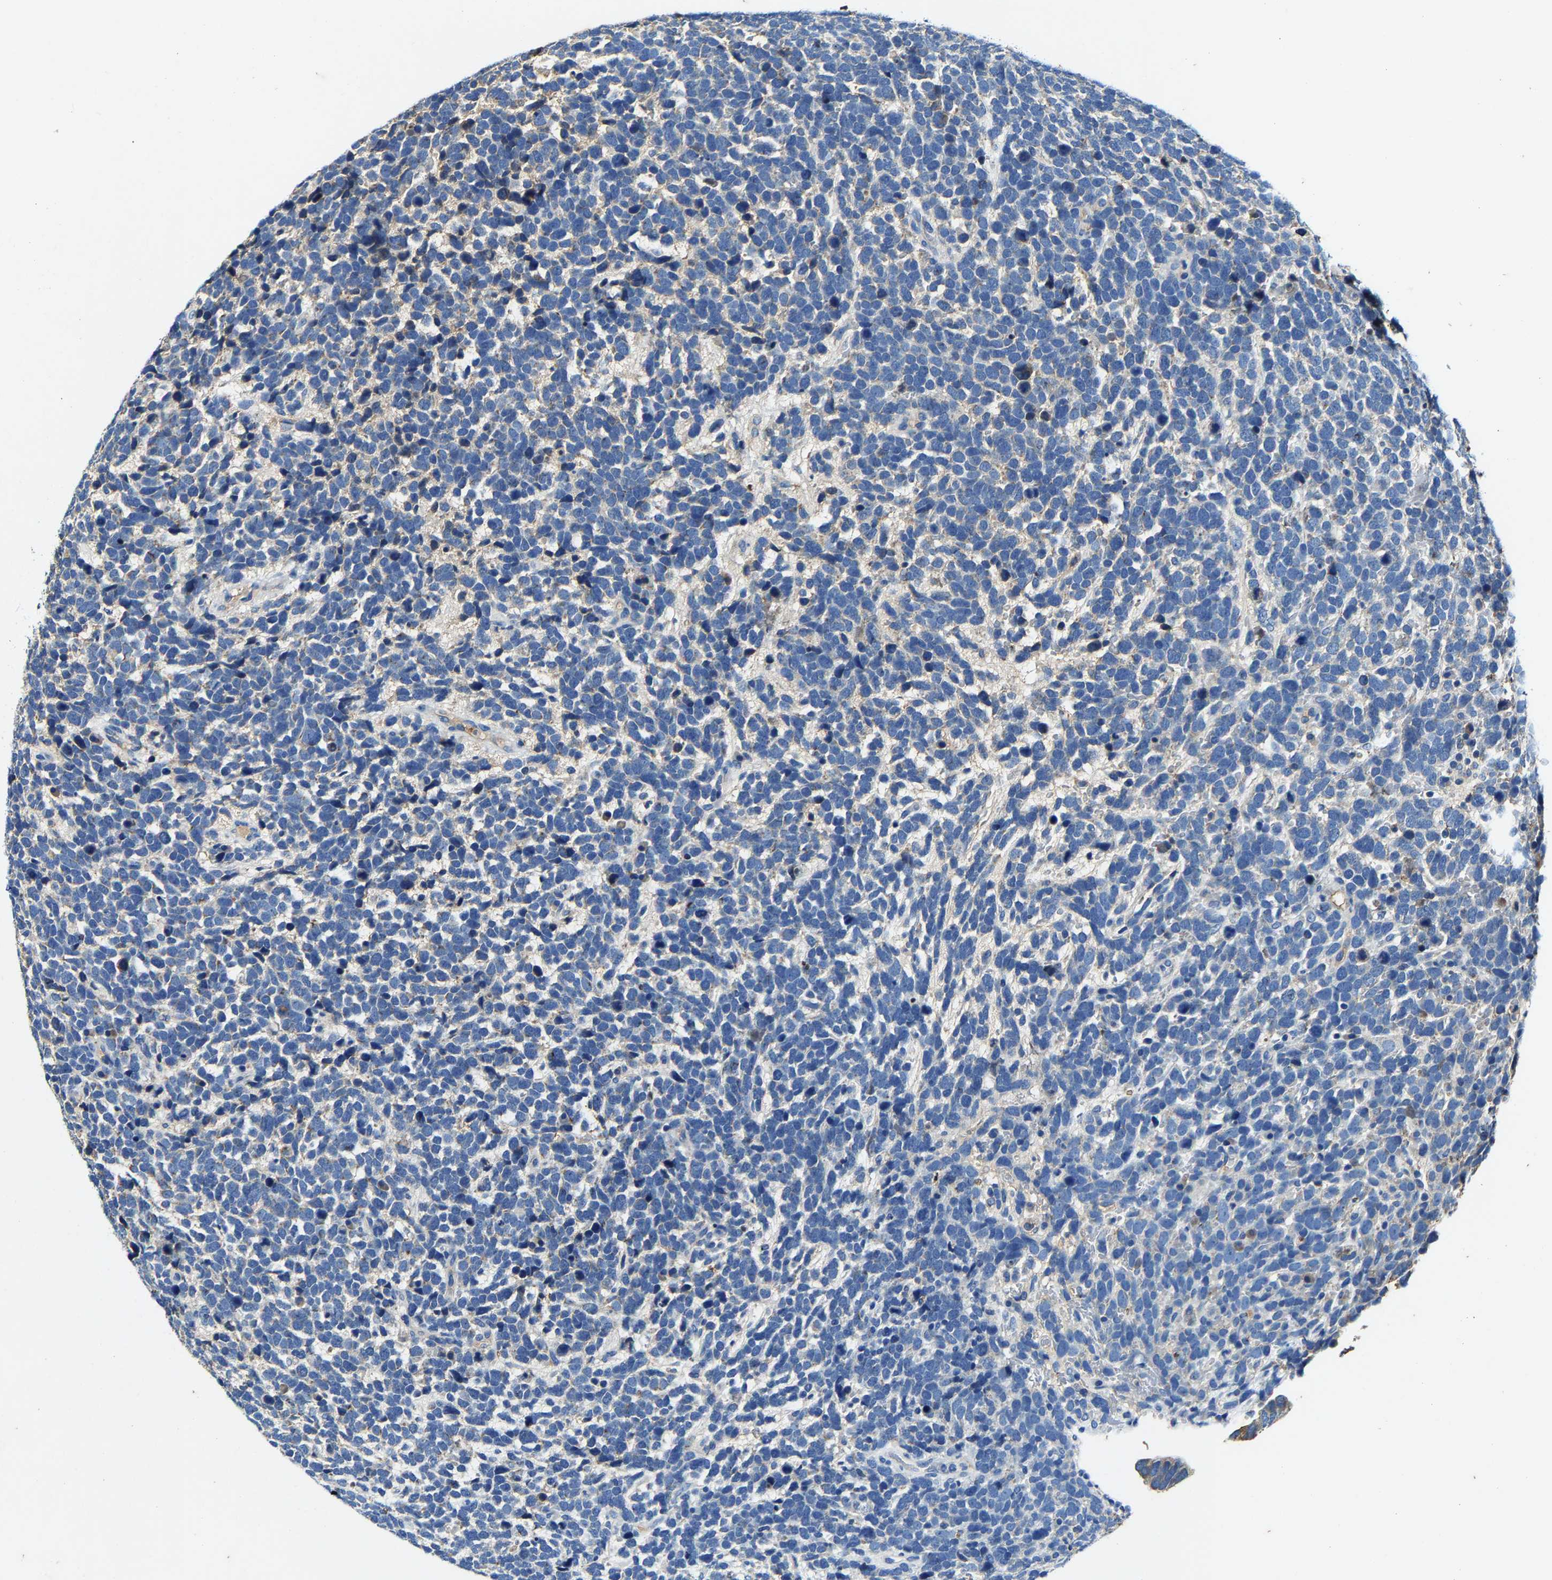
{"staining": {"intensity": "weak", "quantity": "<25%", "location": "cytoplasmic/membranous"}, "tissue": "urothelial cancer", "cell_type": "Tumor cells", "image_type": "cancer", "snomed": [{"axis": "morphology", "description": "Urothelial carcinoma, High grade"}, {"axis": "topography", "description": "Urinary bladder"}], "caption": "Immunohistochemistry of human high-grade urothelial carcinoma displays no staining in tumor cells.", "gene": "SLC25A25", "patient": {"sex": "female", "age": 82}}